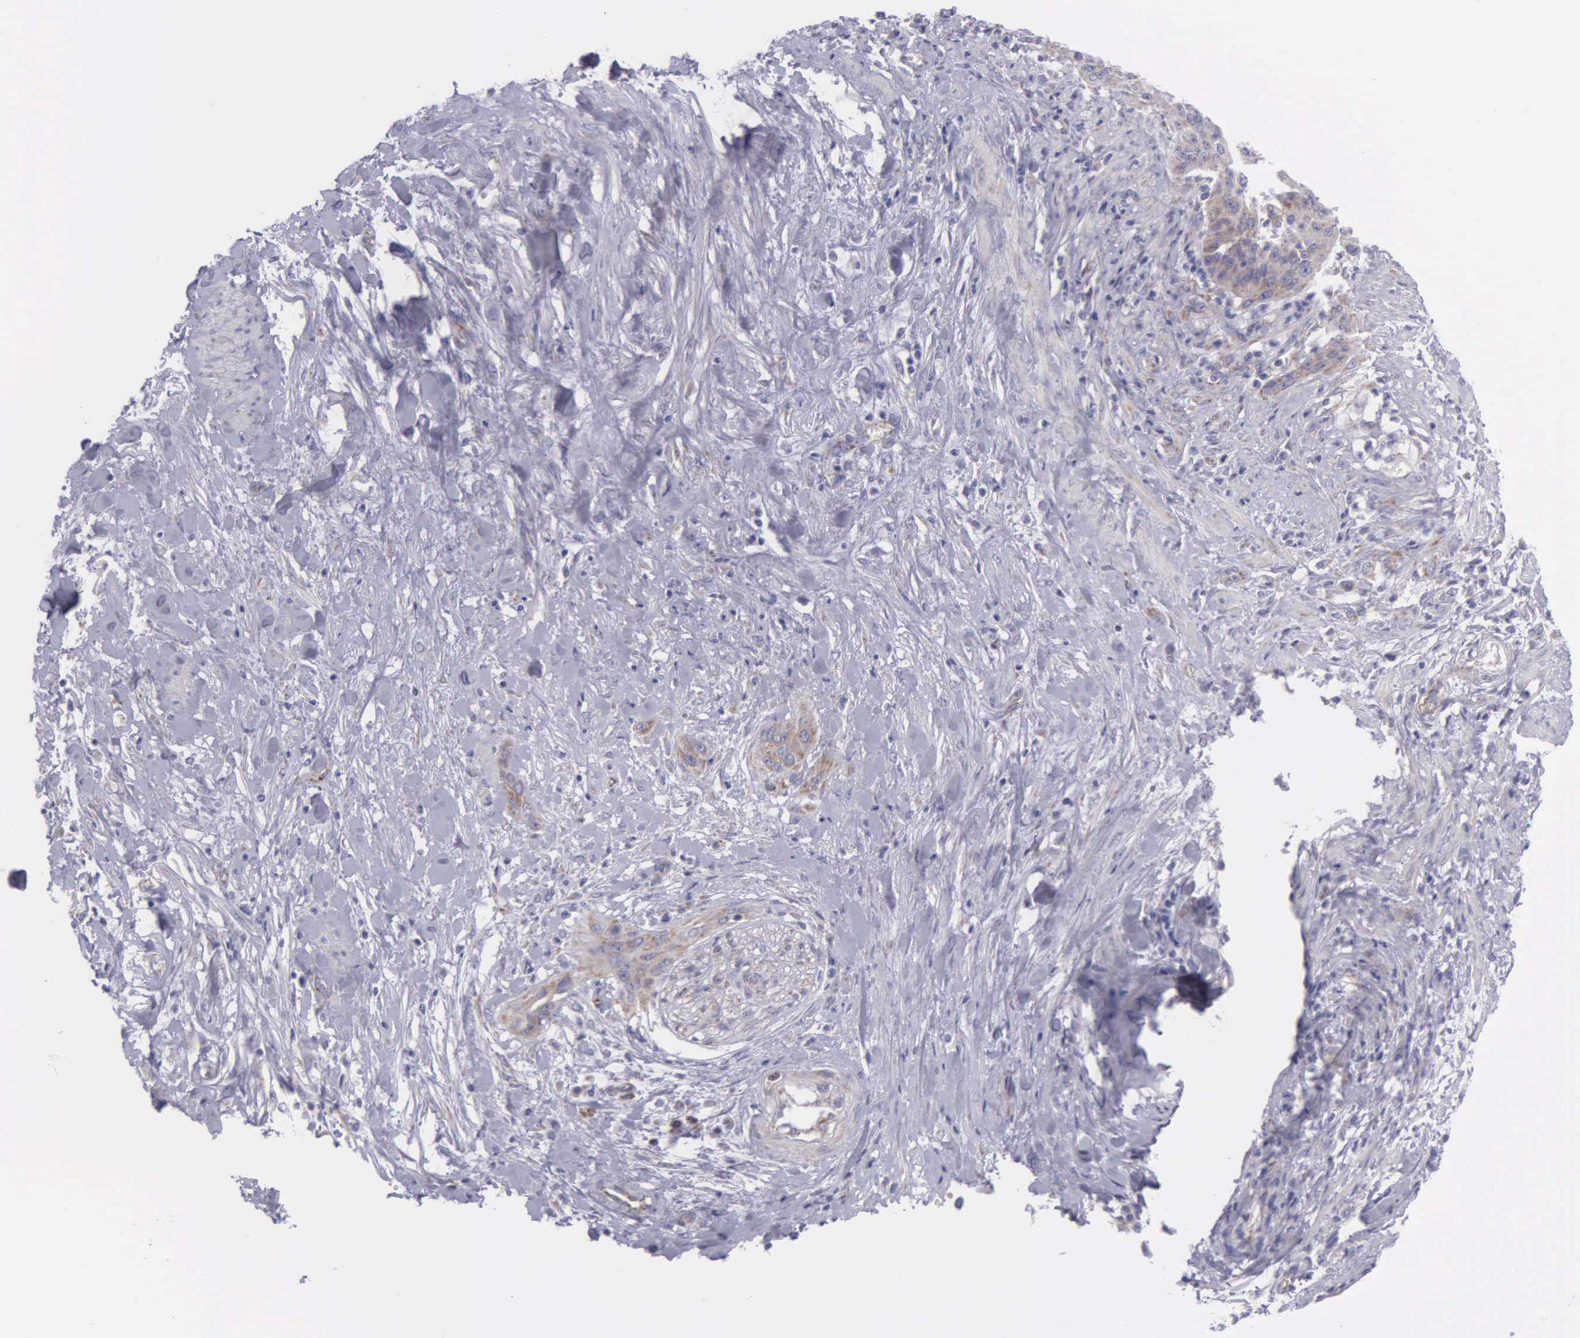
{"staining": {"intensity": "weak", "quantity": "25%-75%", "location": "cytoplasmic/membranous"}, "tissue": "cervical cancer", "cell_type": "Tumor cells", "image_type": "cancer", "snomed": [{"axis": "morphology", "description": "Squamous cell carcinoma, NOS"}, {"axis": "topography", "description": "Cervix"}], "caption": "Squamous cell carcinoma (cervical) stained for a protein (brown) exhibits weak cytoplasmic/membranous positive expression in about 25%-75% of tumor cells.", "gene": "SYNJ2BP", "patient": {"sex": "female", "age": 41}}